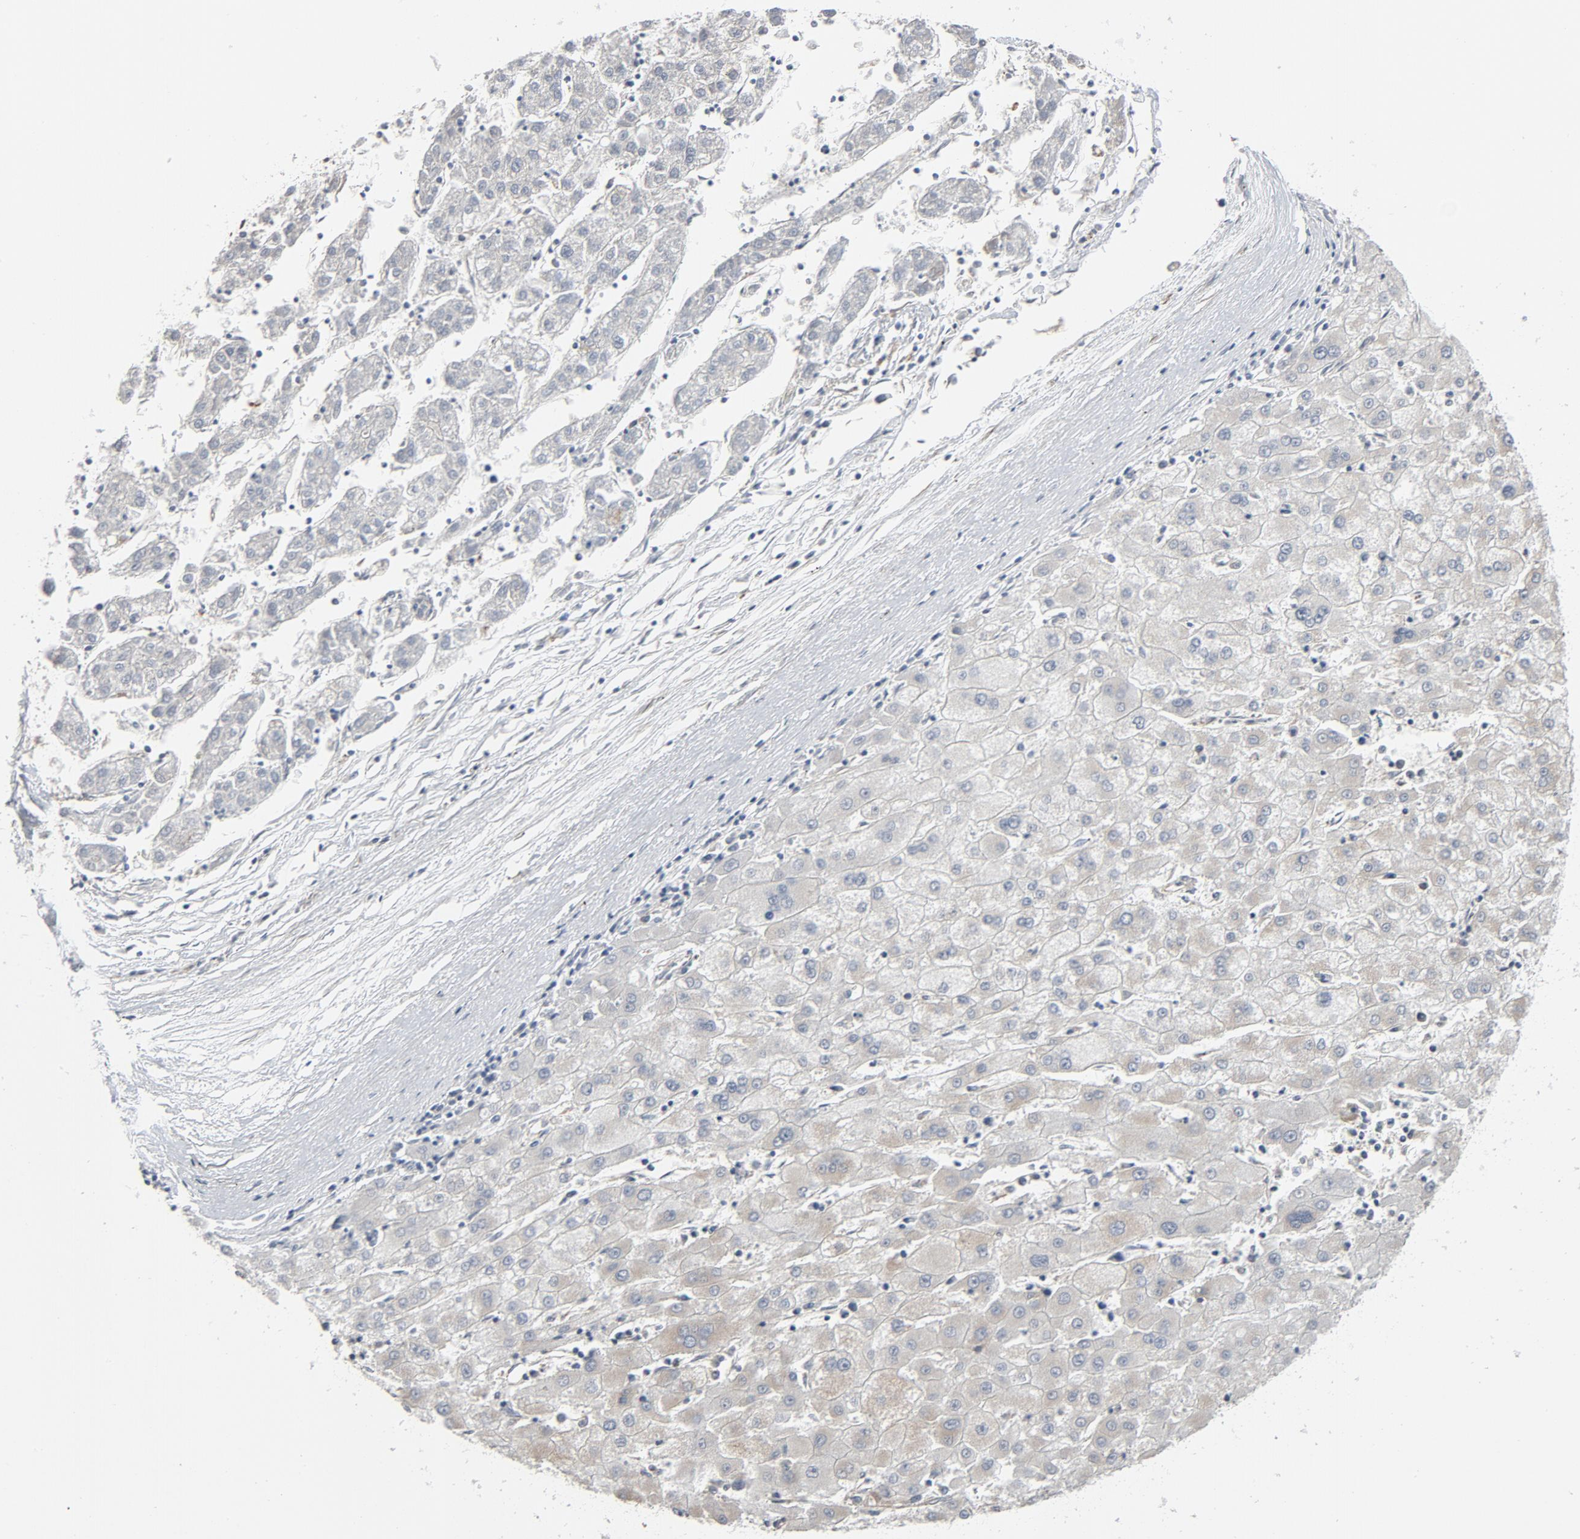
{"staining": {"intensity": "weak", "quantity": "<25%", "location": "cytoplasmic/membranous"}, "tissue": "liver cancer", "cell_type": "Tumor cells", "image_type": "cancer", "snomed": [{"axis": "morphology", "description": "Carcinoma, Hepatocellular, NOS"}, {"axis": "topography", "description": "Liver"}], "caption": "Tumor cells are negative for brown protein staining in liver cancer.", "gene": "TRIOBP", "patient": {"sex": "male", "age": 72}}